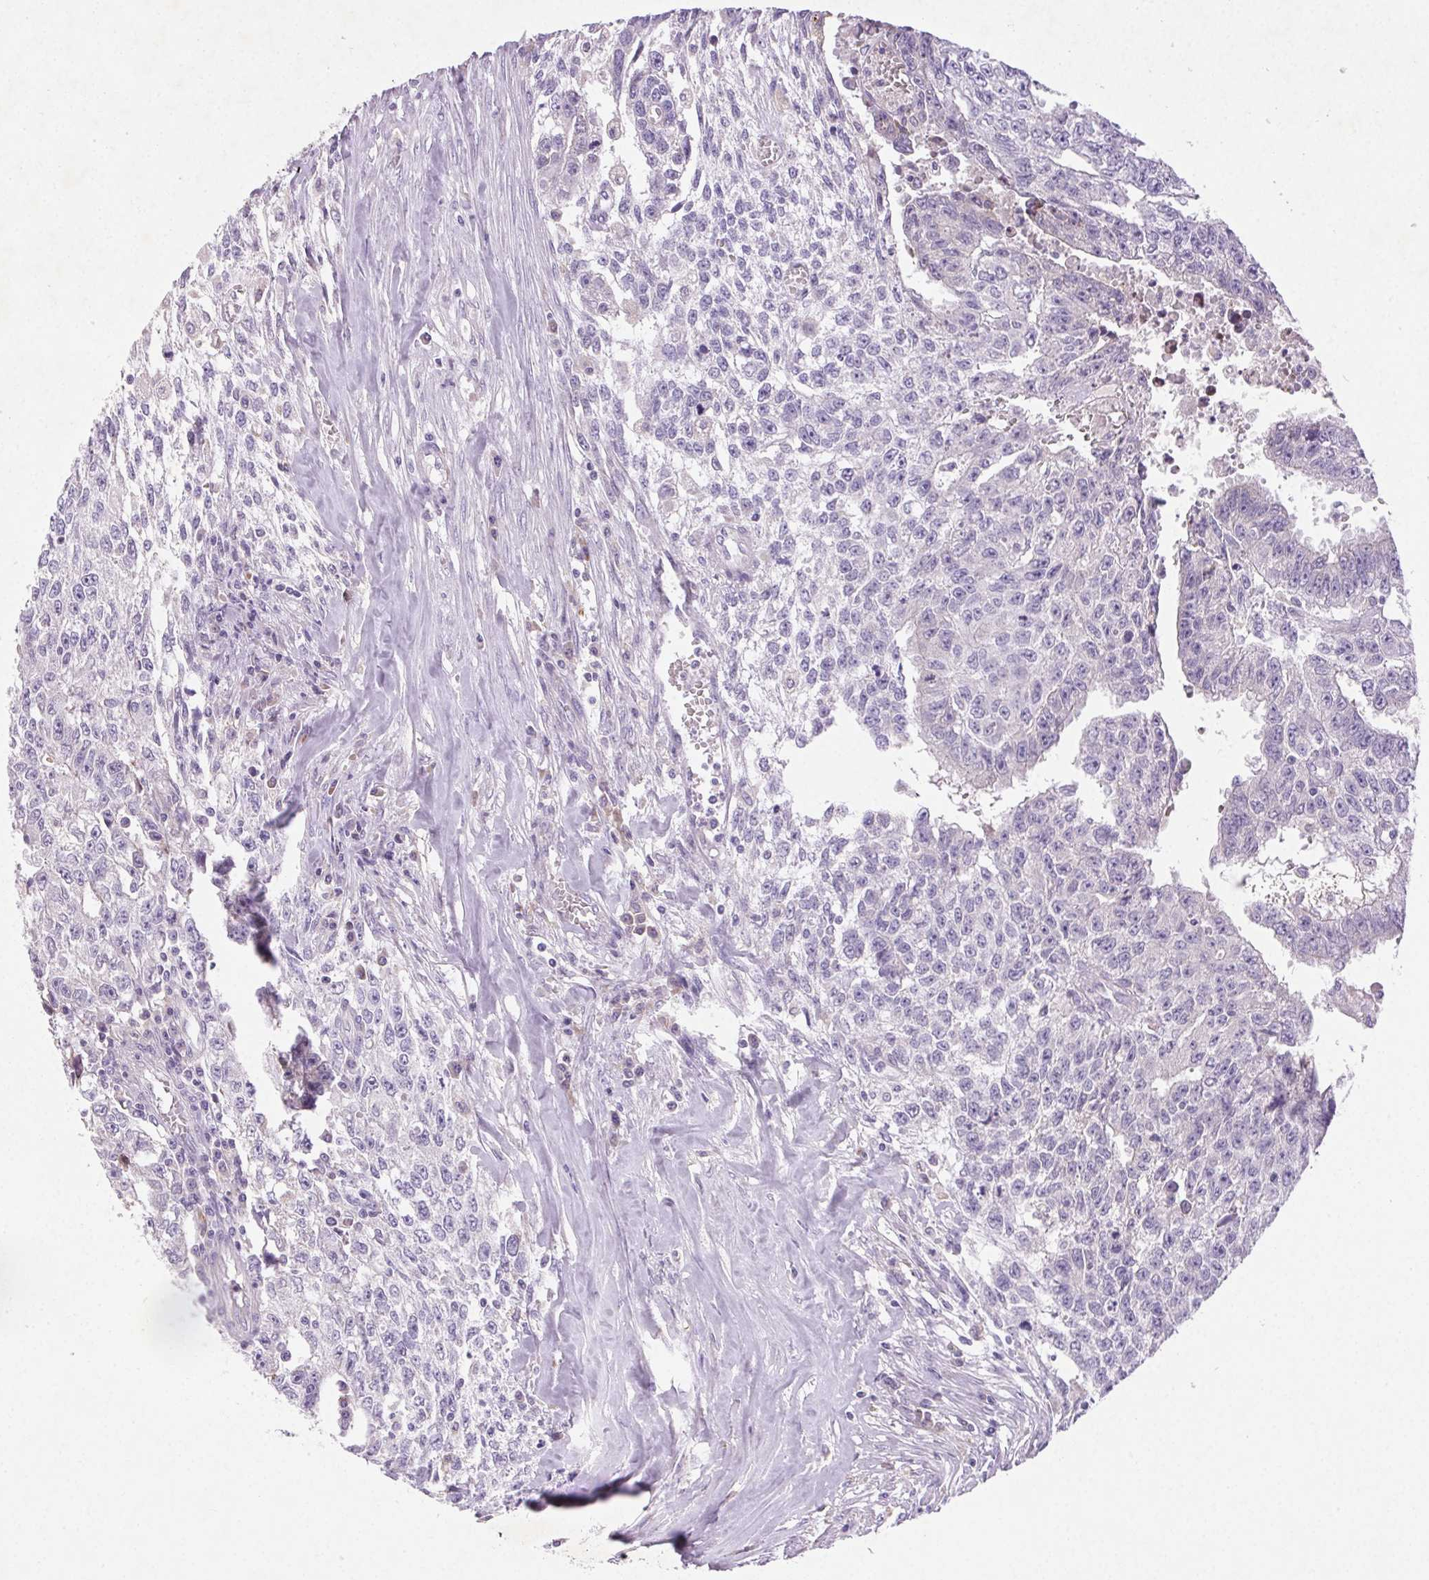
{"staining": {"intensity": "negative", "quantity": "none", "location": "none"}, "tissue": "testis cancer", "cell_type": "Tumor cells", "image_type": "cancer", "snomed": [{"axis": "morphology", "description": "Carcinoma, Embryonal, NOS"}, {"axis": "morphology", "description": "Teratoma, malignant, NOS"}, {"axis": "topography", "description": "Testis"}], "caption": "There is no significant expression in tumor cells of testis cancer (embryonal carcinoma). Nuclei are stained in blue.", "gene": "ARHGAP11B", "patient": {"sex": "male", "age": 24}}